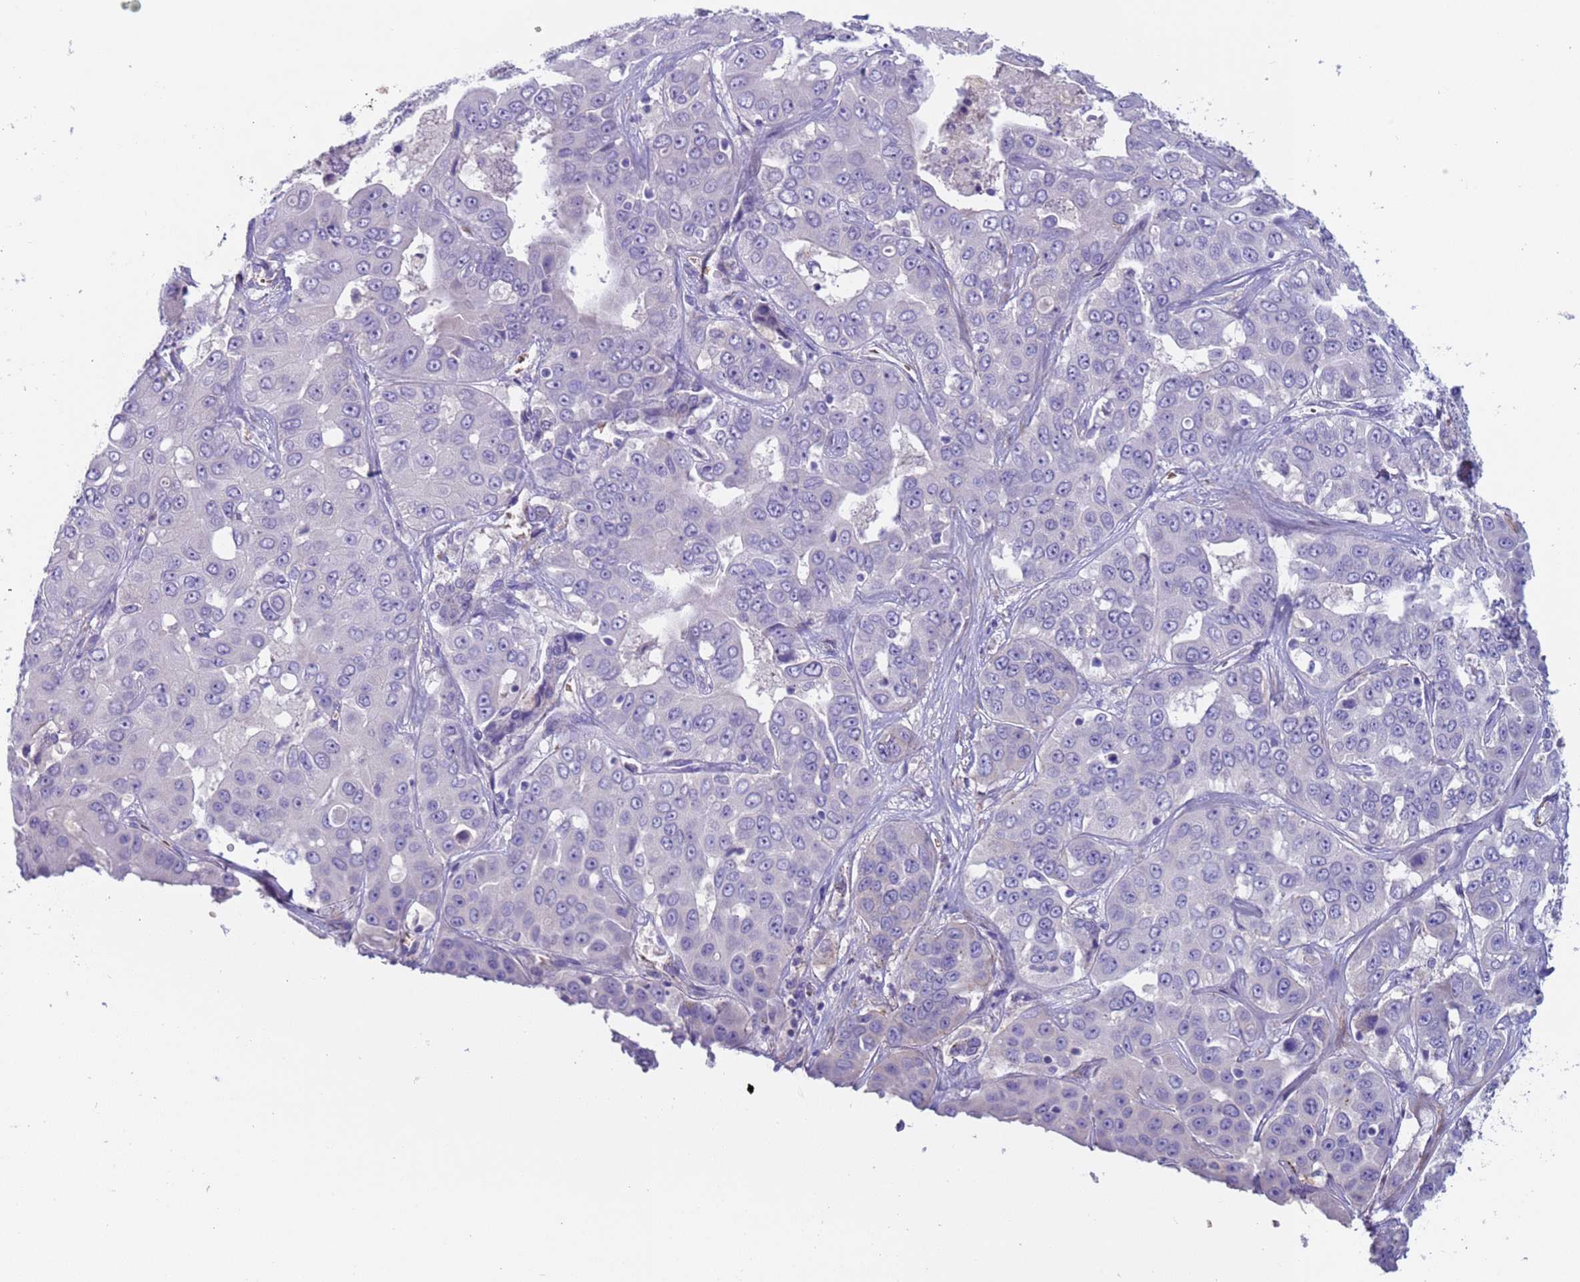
{"staining": {"intensity": "negative", "quantity": "none", "location": "none"}, "tissue": "liver cancer", "cell_type": "Tumor cells", "image_type": "cancer", "snomed": [{"axis": "morphology", "description": "Cholangiocarcinoma"}, {"axis": "topography", "description": "Liver"}], "caption": "A histopathology image of human liver cancer is negative for staining in tumor cells.", "gene": "KBTBD3", "patient": {"sex": "female", "age": 52}}